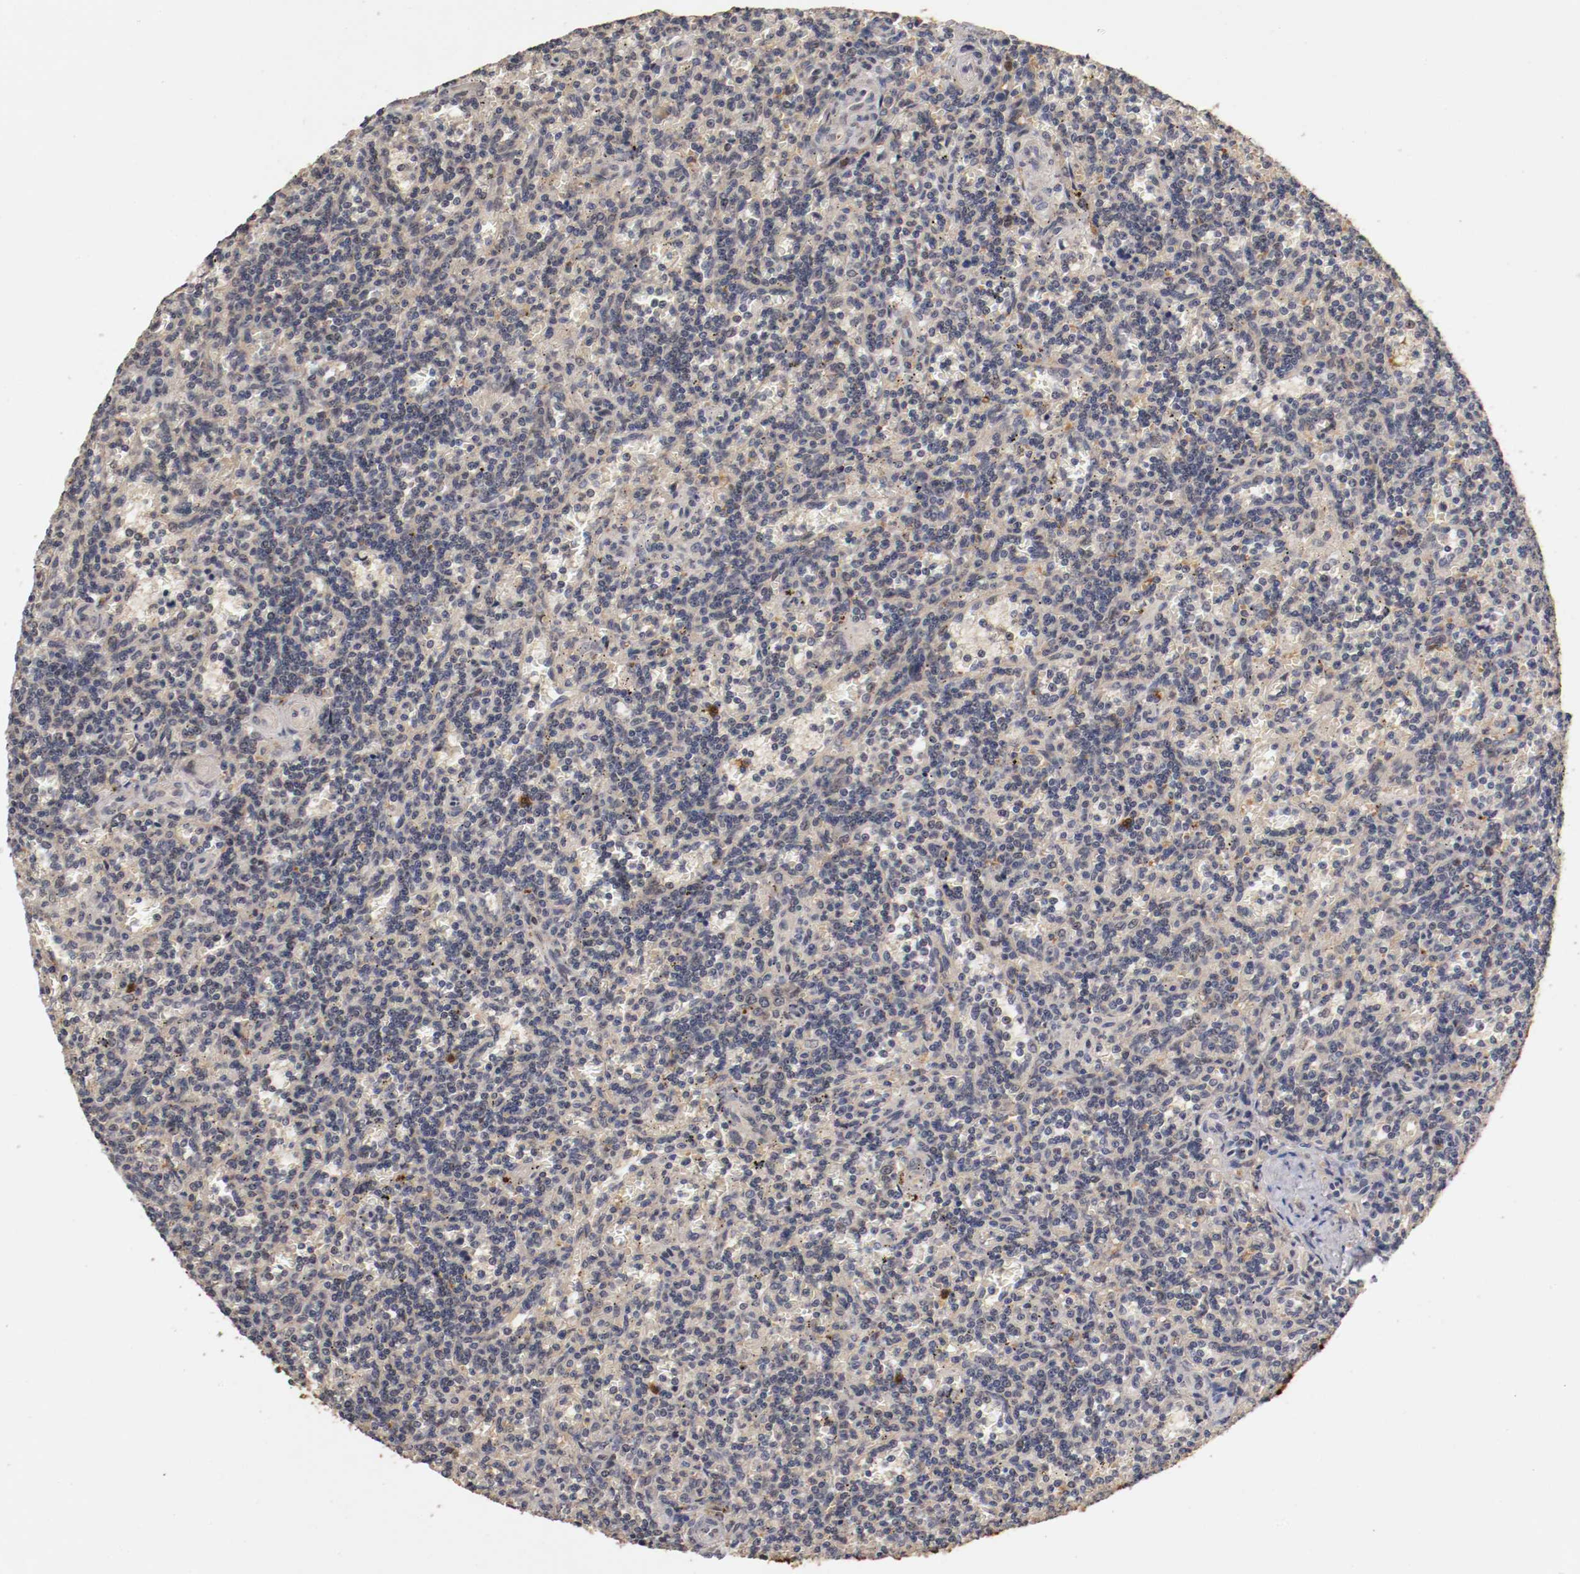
{"staining": {"intensity": "negative", "quantity": "none", "location": "none"}, "tissue": "lymphoma", "cell_type": "Tumor cells", "image_type": "cancer", "snomed": [{"axis": "morphology", "description": "Malignant lymphoma, non-Hodgkin's type, Low grade"}, {"axis": "topography", "description": "Spleen"}], "caption": "DAB (3,3'-diaminobenzidine) immunohistochemical staining of human lymphoma demonstrates no significant expression in tumor cells.", "gene": "TNFRSF1B", "patient": {"sex": "male", "age": 73}}